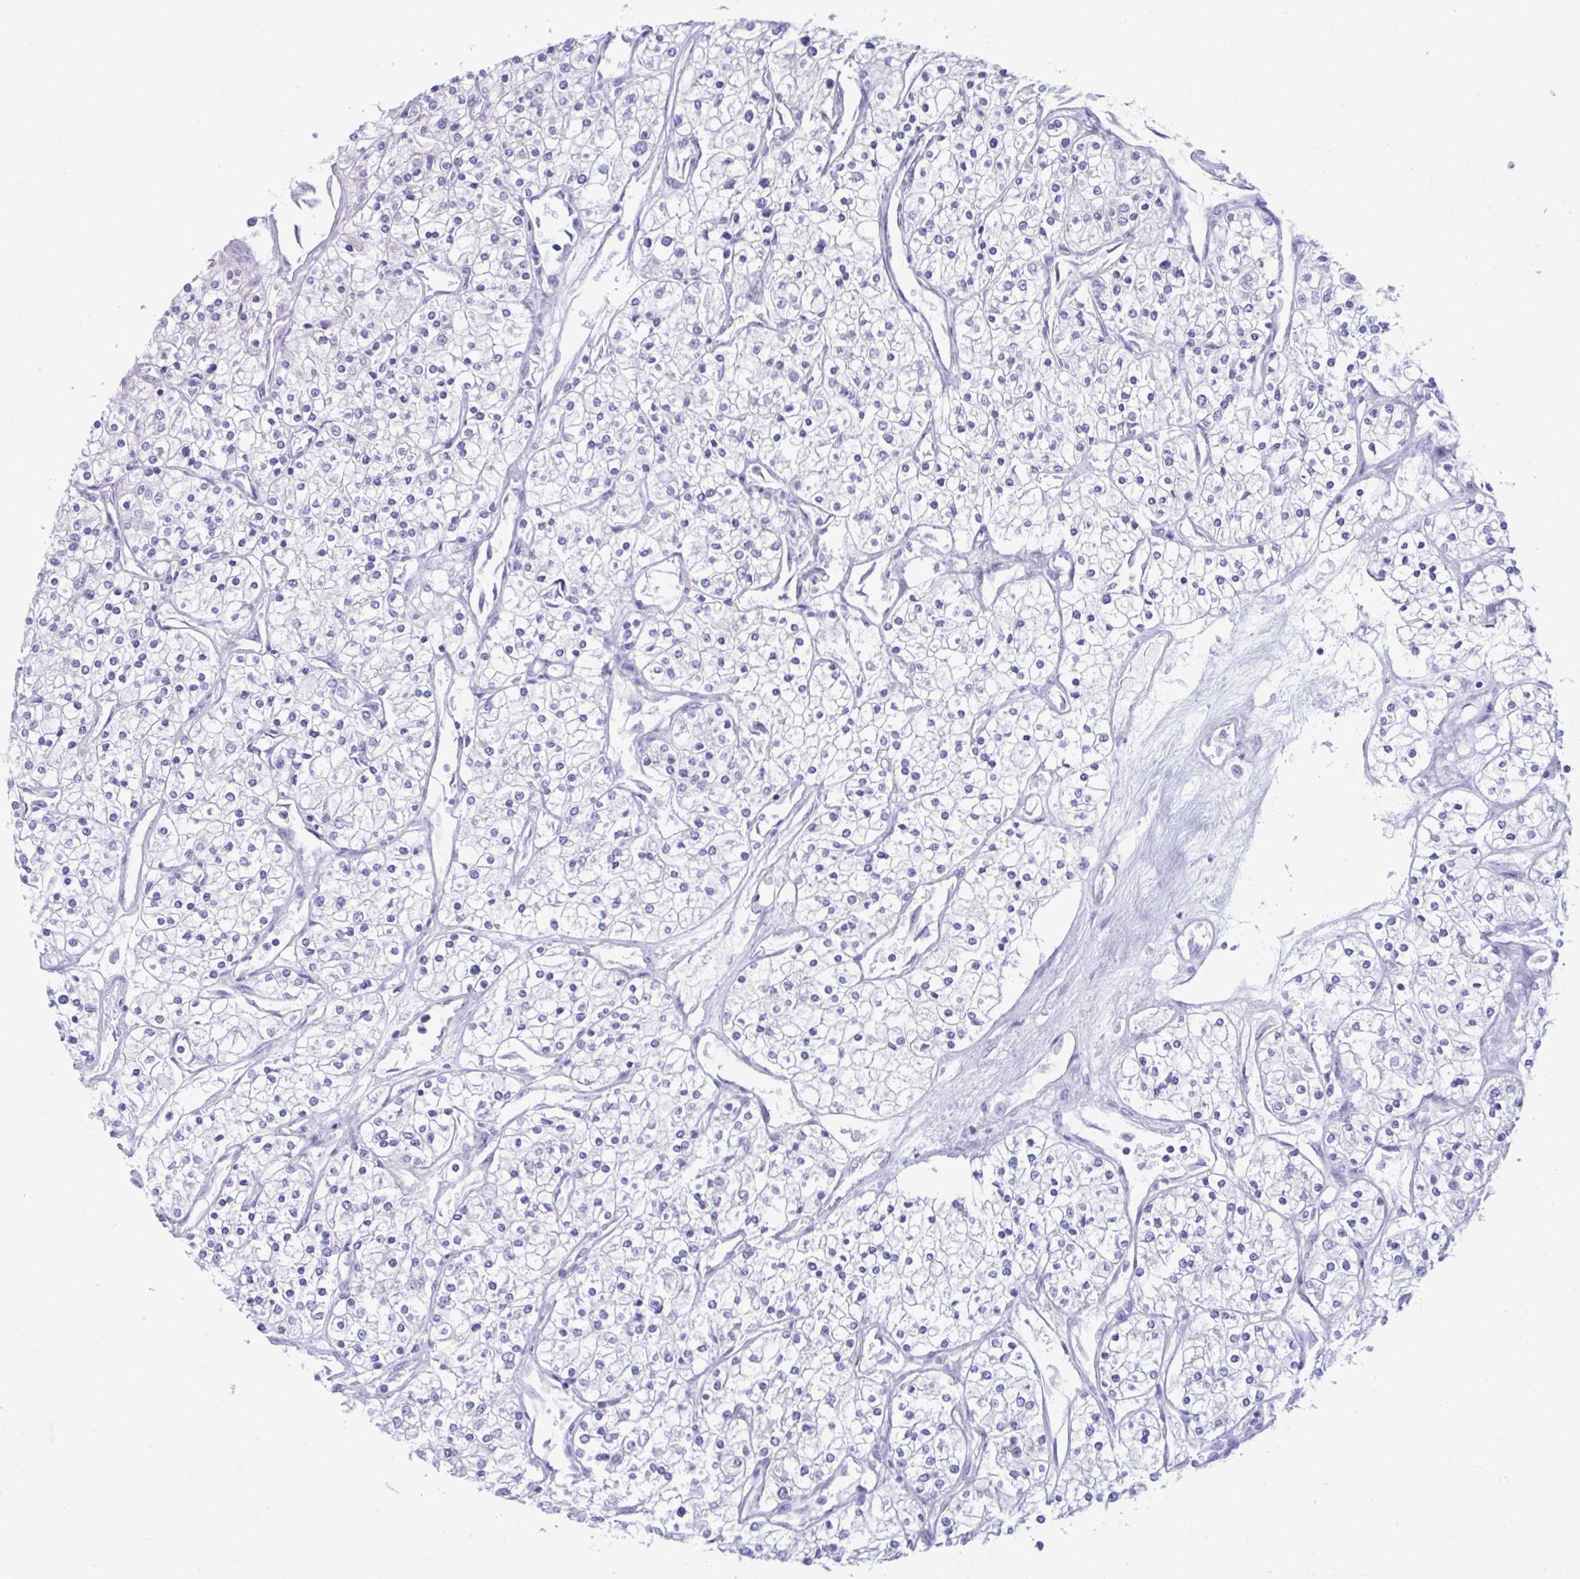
{"staining": {"intensity": "negative", "quantity": "none", "location": "none"}, "tissue": "renal cancer", "cell_type": "Tumor cells", "image_type": "cancer", "snomed": [{"axis": "morphology", "description": "Adenocarcinoma, NOS"}, {"axis": "topography", "description": "Kidney"}], "caption": "Tumor cells show no significant protein positivity in adenocarcinoma (renal).", "gene": "PLEKHH1", "patient": {"sex": "male", "age": 80}}